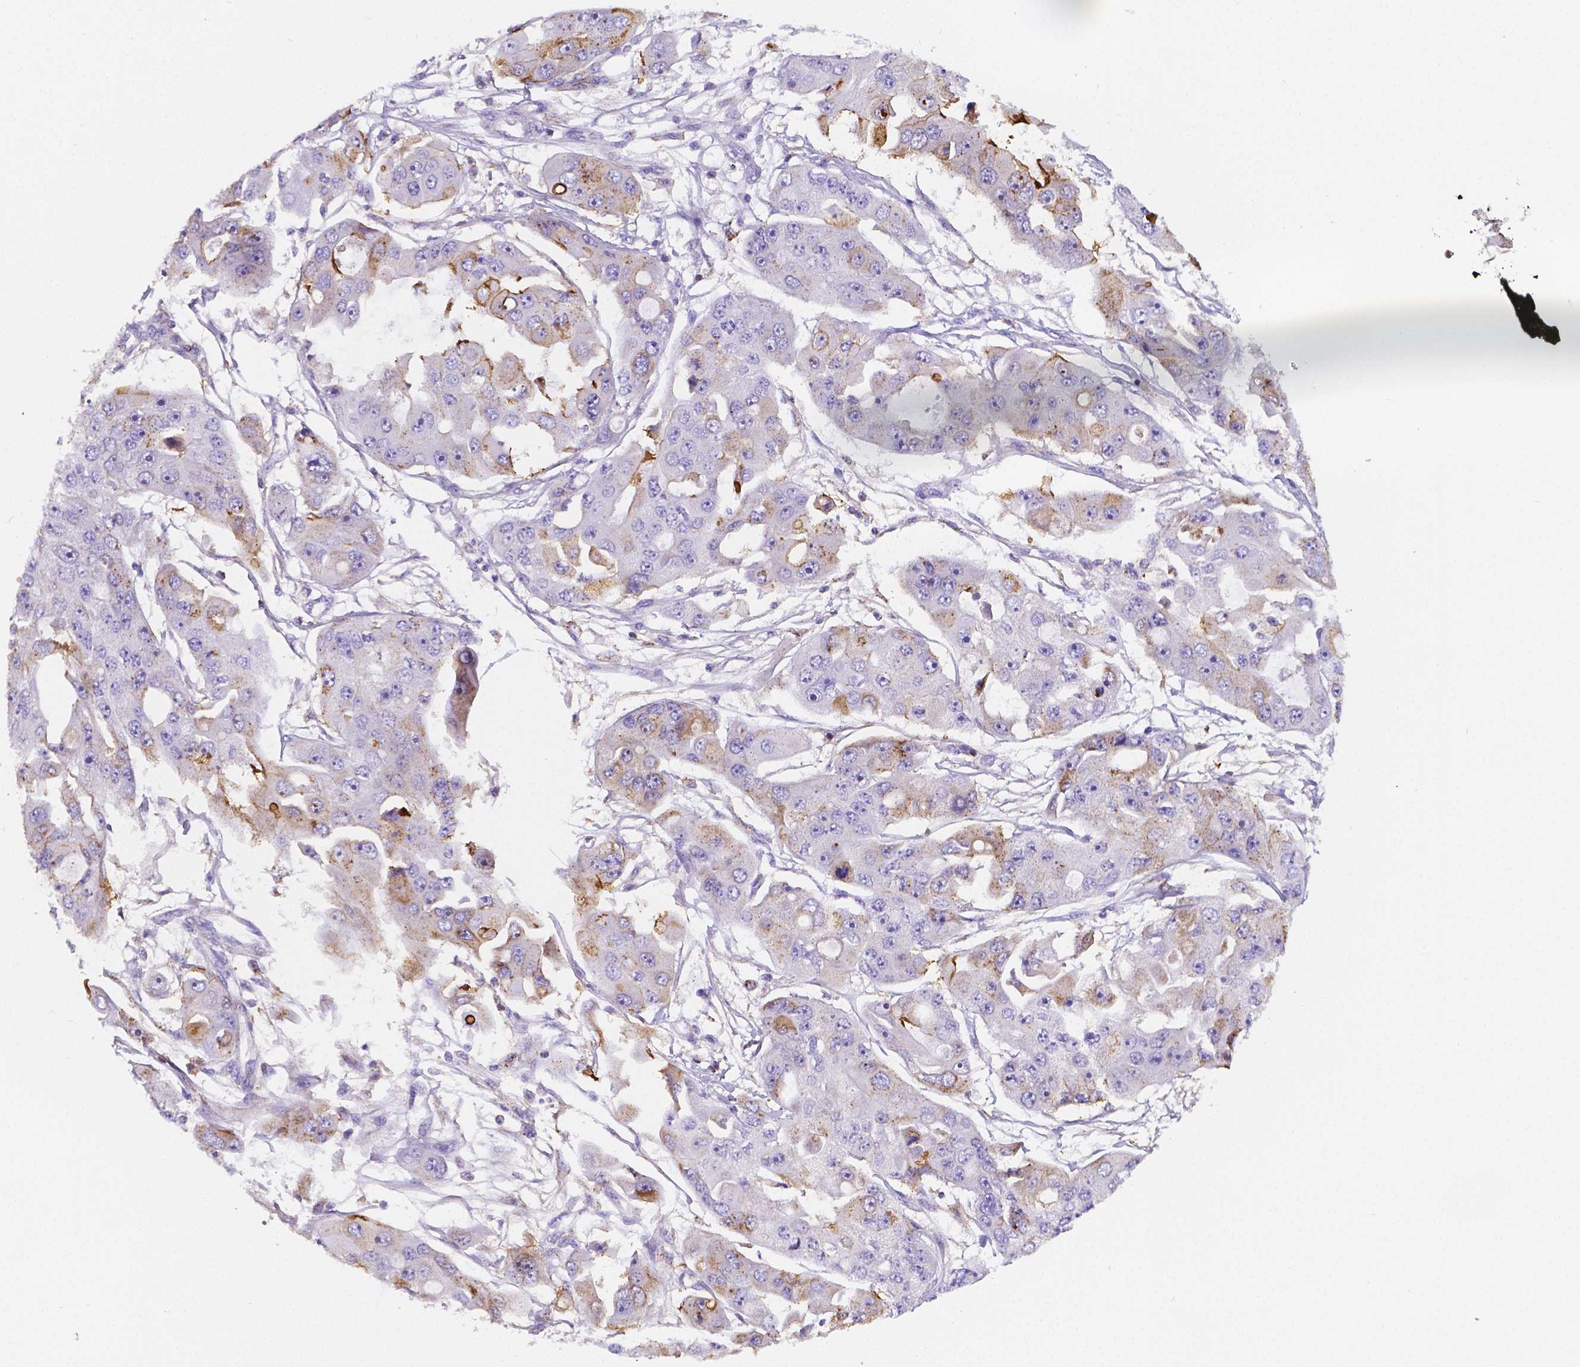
{"staining": {"intensity": "moderate", "quantity": "<25%", "location": "cytoplasmic/membranous"}, "tissue": "ovarian cancer", "cell_type": "Tumor cells", "image_type": "cancer", "snomed": [{"axis": "morphology", "description": "Cystadenocarcinoma, serous, NOS"}, {"axis": "topography", "description": "Ovary"}], "caption": "DAB (3,3'-diaminobenzidine) immunohistochemical staining of human ovarian cancer (serous cystadenocarcinoma) demonstrates moderate cytoplasmic/membranous protein expression in about <25% of tumor cells. The protein of interest is shown in brown color, while the nuclei are stained blue.", "gene": "GABRD", "patient": {"sex": "female", "age": 56}}